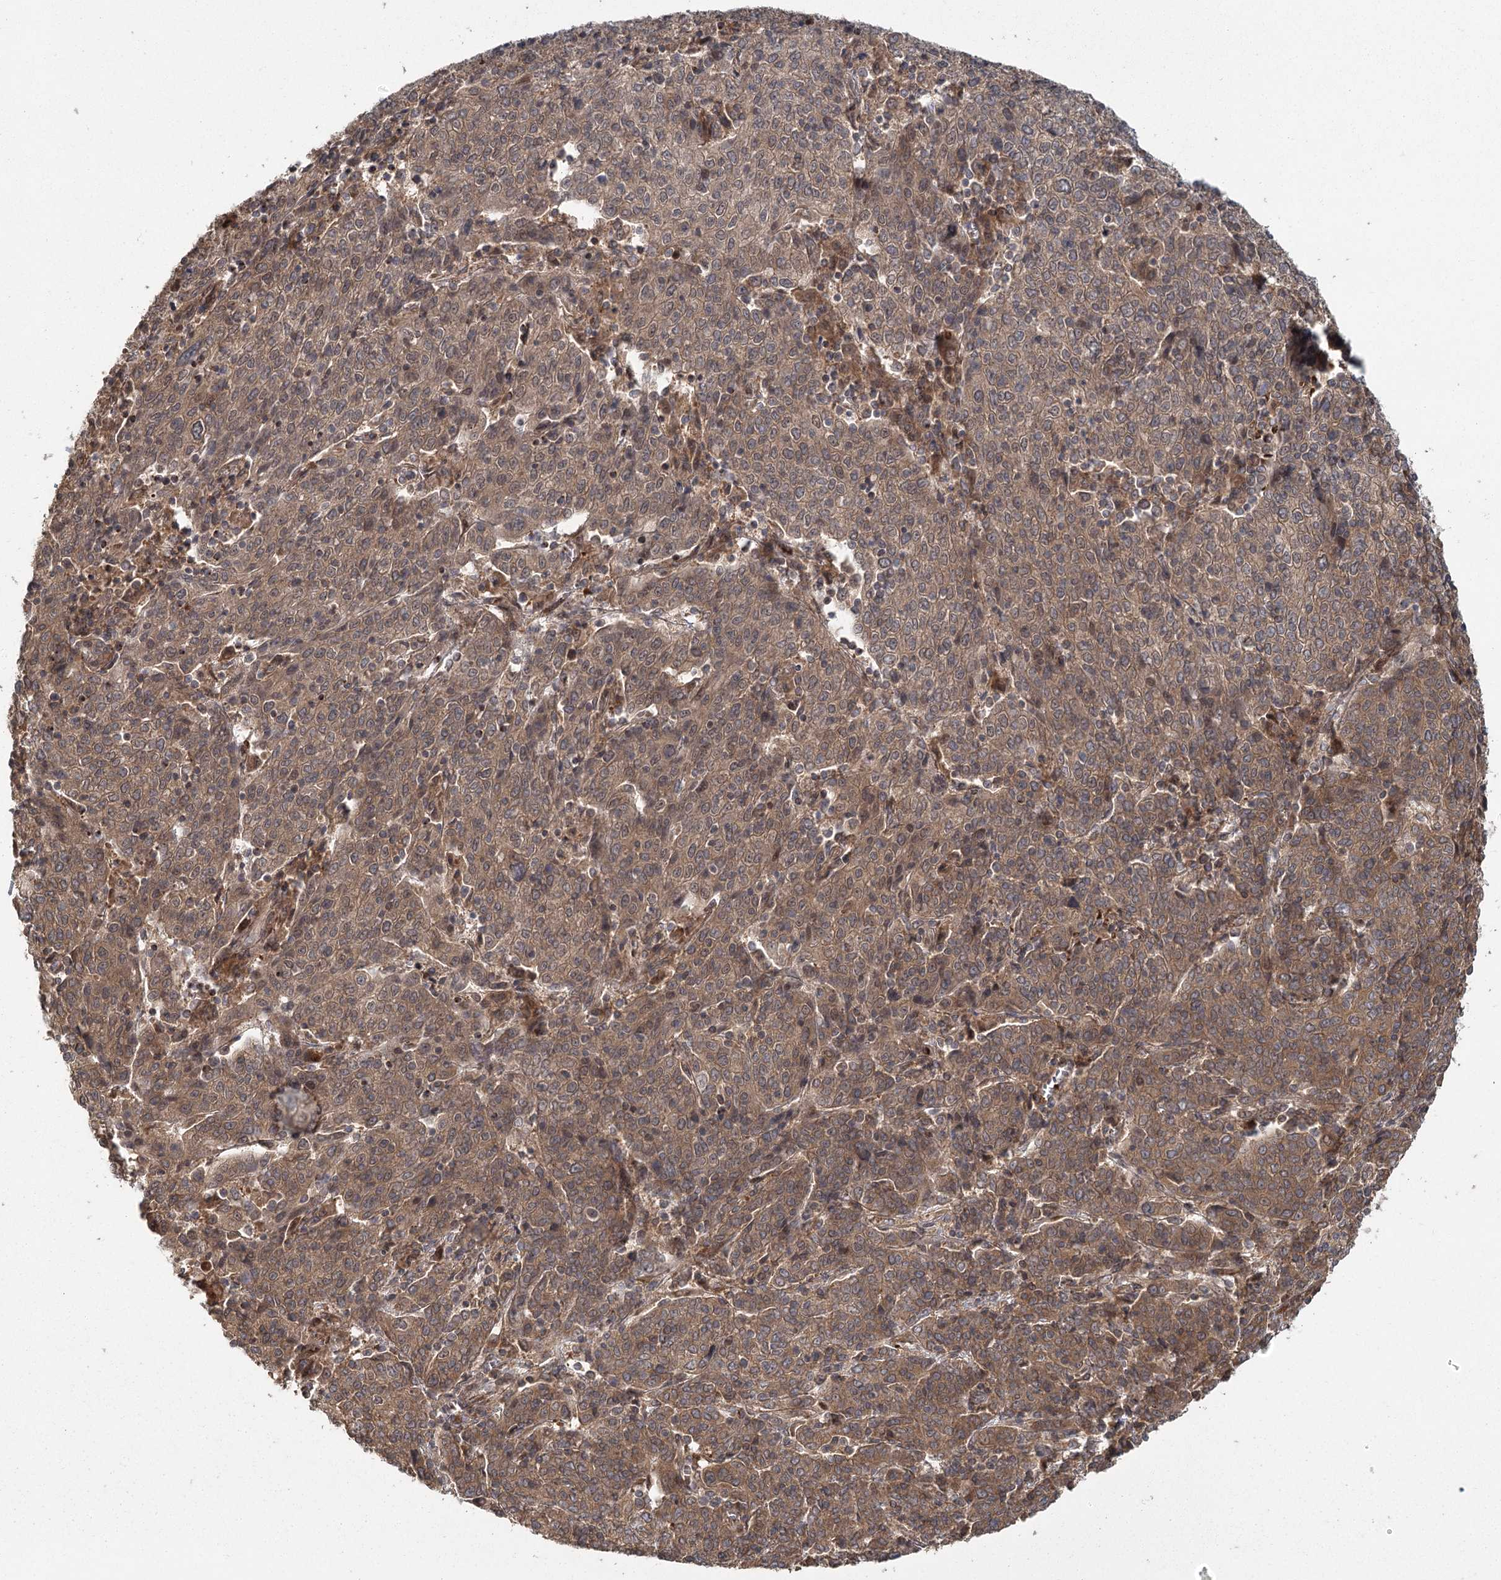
{"staining": {"intensity": "strong", "quantity": "25%-75%", "location": "cytoplasmic/membranous"}, "tissue": "cervical cancer", "cell_type": "Tumor cells", "image_type": "cancer", "snomed": [{"axis": "morphology", "description": "Squamous cell carcinoma, NOS"}, {"axis": "topography", "description": "Cervix"}], "caption": "Immunohistochemistry image of neoplastic tissue: human cervical squamous cell carcinoma stained using immunohistochemistry shows high levels of strong protein expression localized specifically in the cytoplasmic/membranous of tumor cells, appearing as a cytoplasmic/membranous brown color.", "gene": "RAPGEF6", "patient": {"sex": "female", "age": 67}}